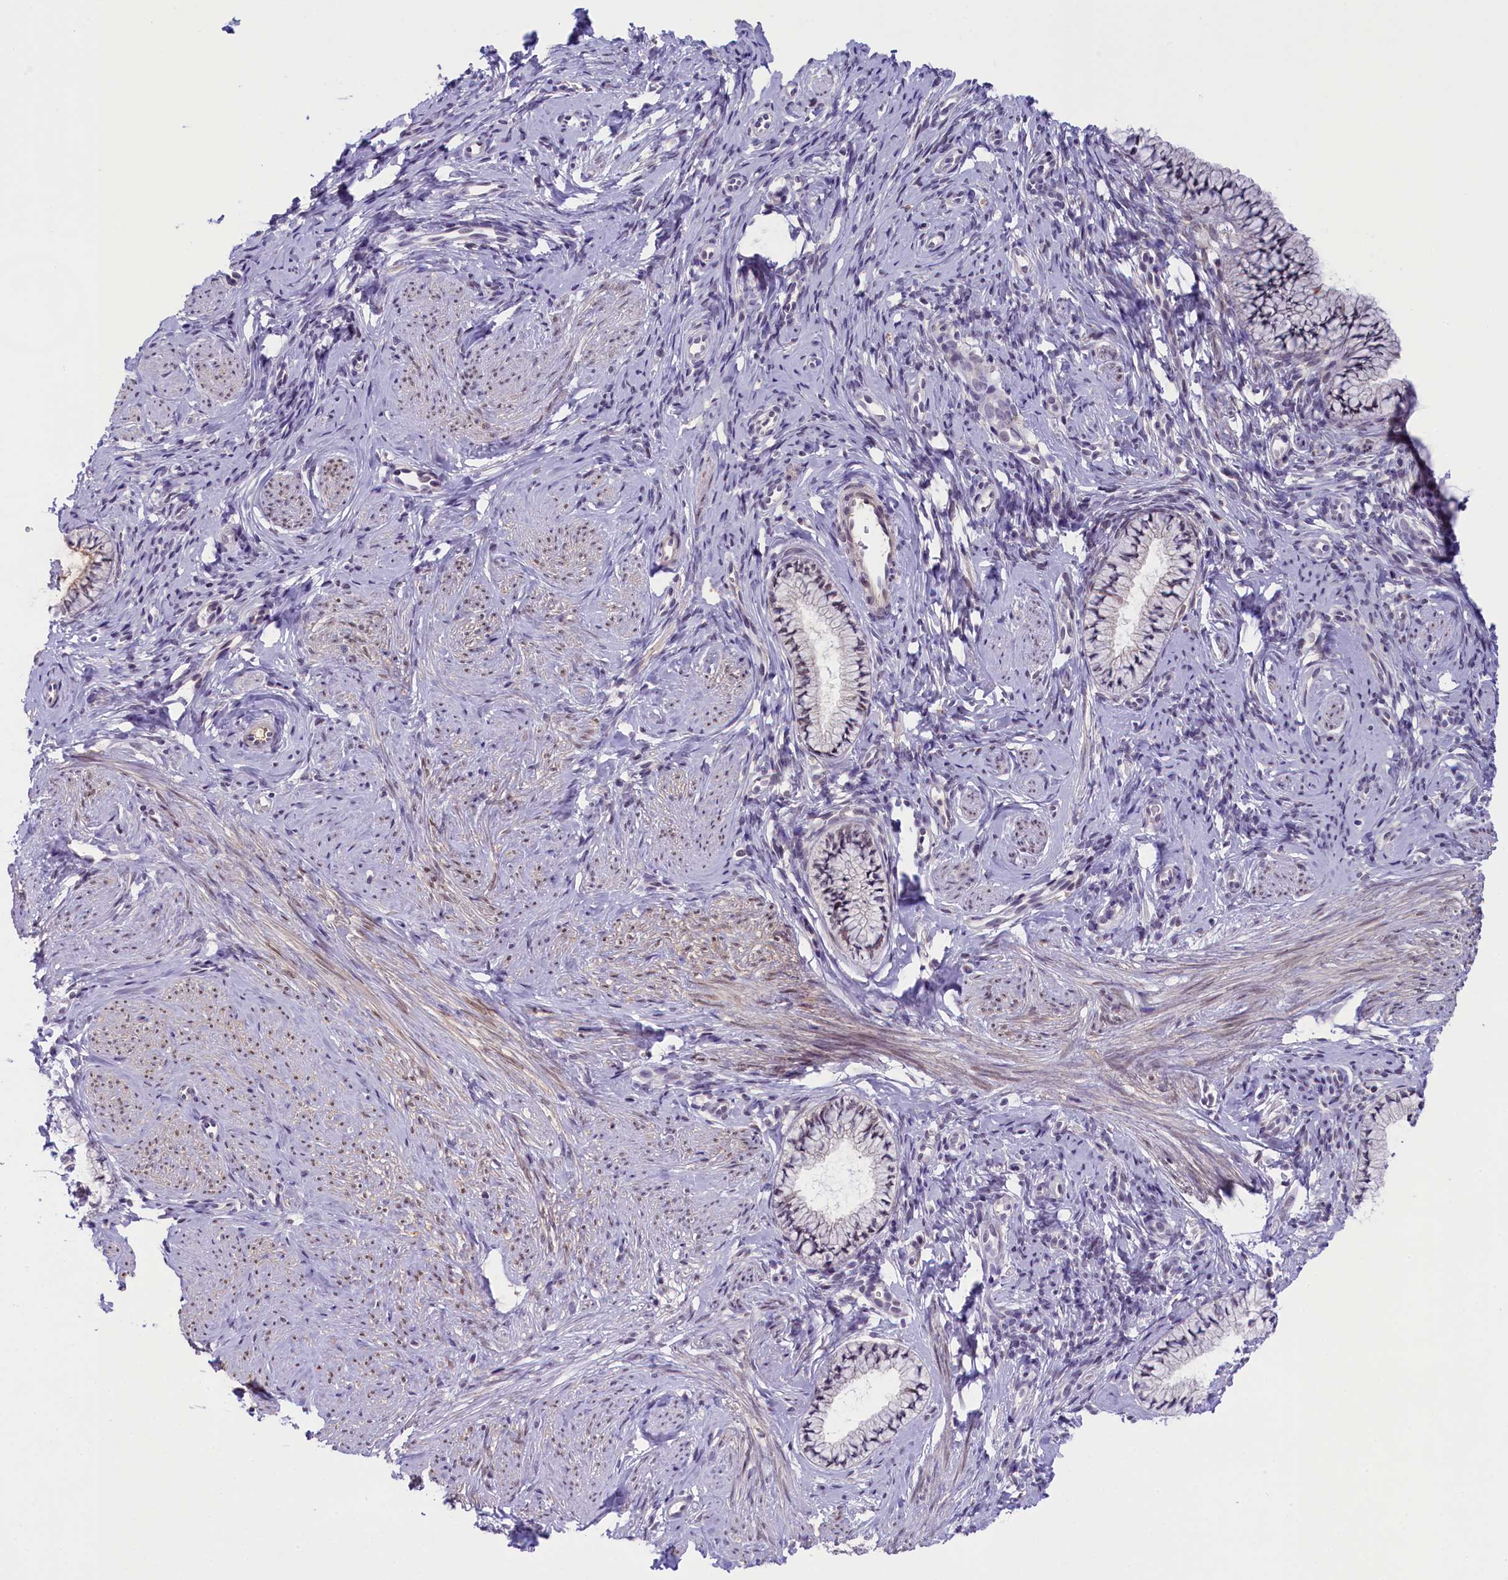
{"staining": {"intensity": "weak", "quantity": "25%-75%", "location": "nuclear"}, "tissue": "cervix", "cell_type": "Glandular cells", "image_type": "normal", "snomed": [{"axis": "morphology", "description": "Normal tissue, NOS"}, {"axis": "topography", "description": "Cervix"}], "caption": "The immunohistochemical stain labels weak nuclear expression in glandular cells of unremarkable cervix.", "gene": "CRAMP1", "patient": {"sex": "female", "age": 57}}